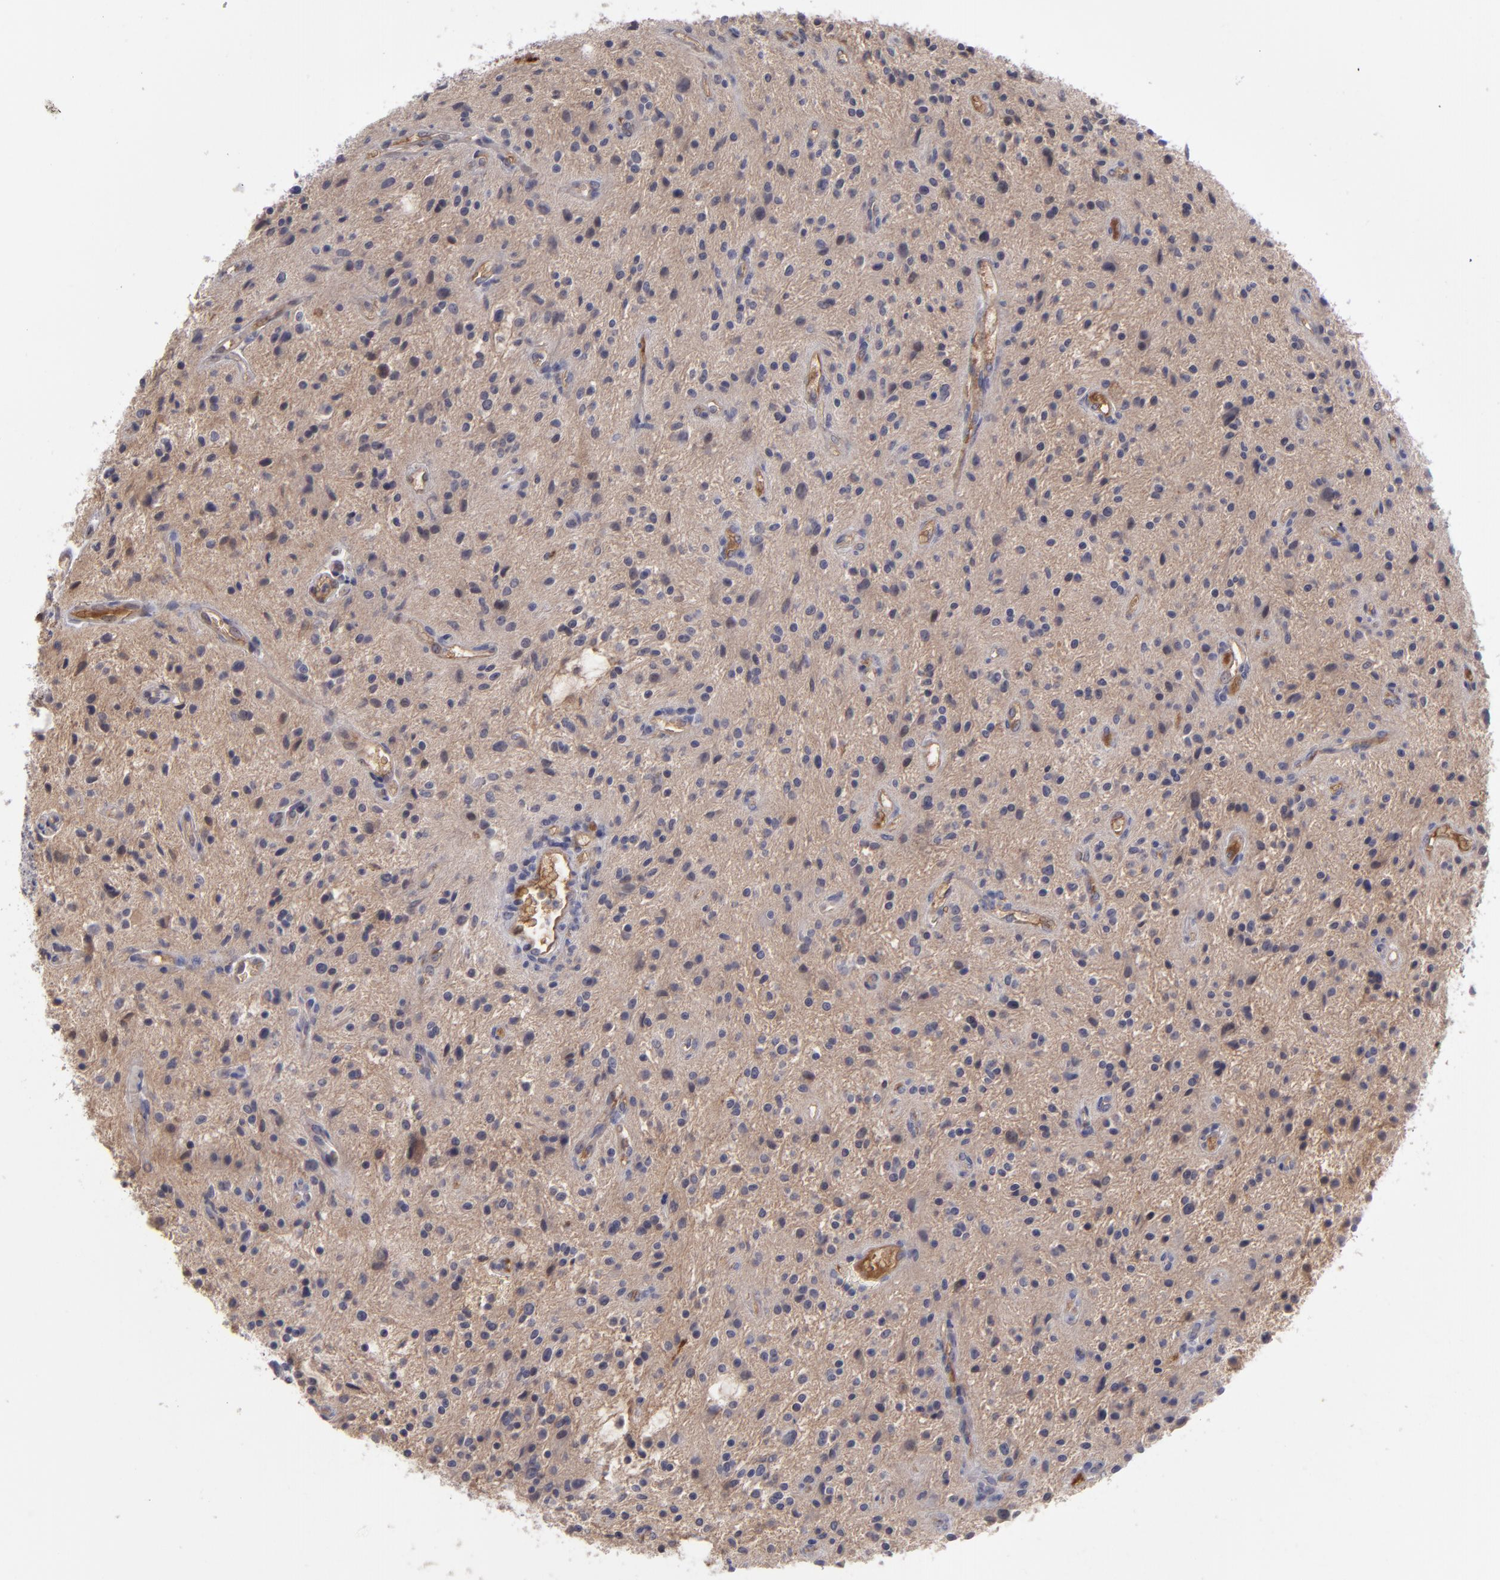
{"staining": {"intensity": "negative", "quantity": "none", "location": "none"}, "tissue": "glioma", "cell_type": "Tumor cells", "image_type": "cancer", "snomed": [{"axis": "morphology", "description": "Glioma, malignant, NOS"}, {"axis": "topography", "description": "Cerebellum"}], "caption": "This is a image of IHC staining of glioma, which shows no expression in tumor cells.", "gene": "ITIH4", "patient": {"sex": "female", "age": 10}}